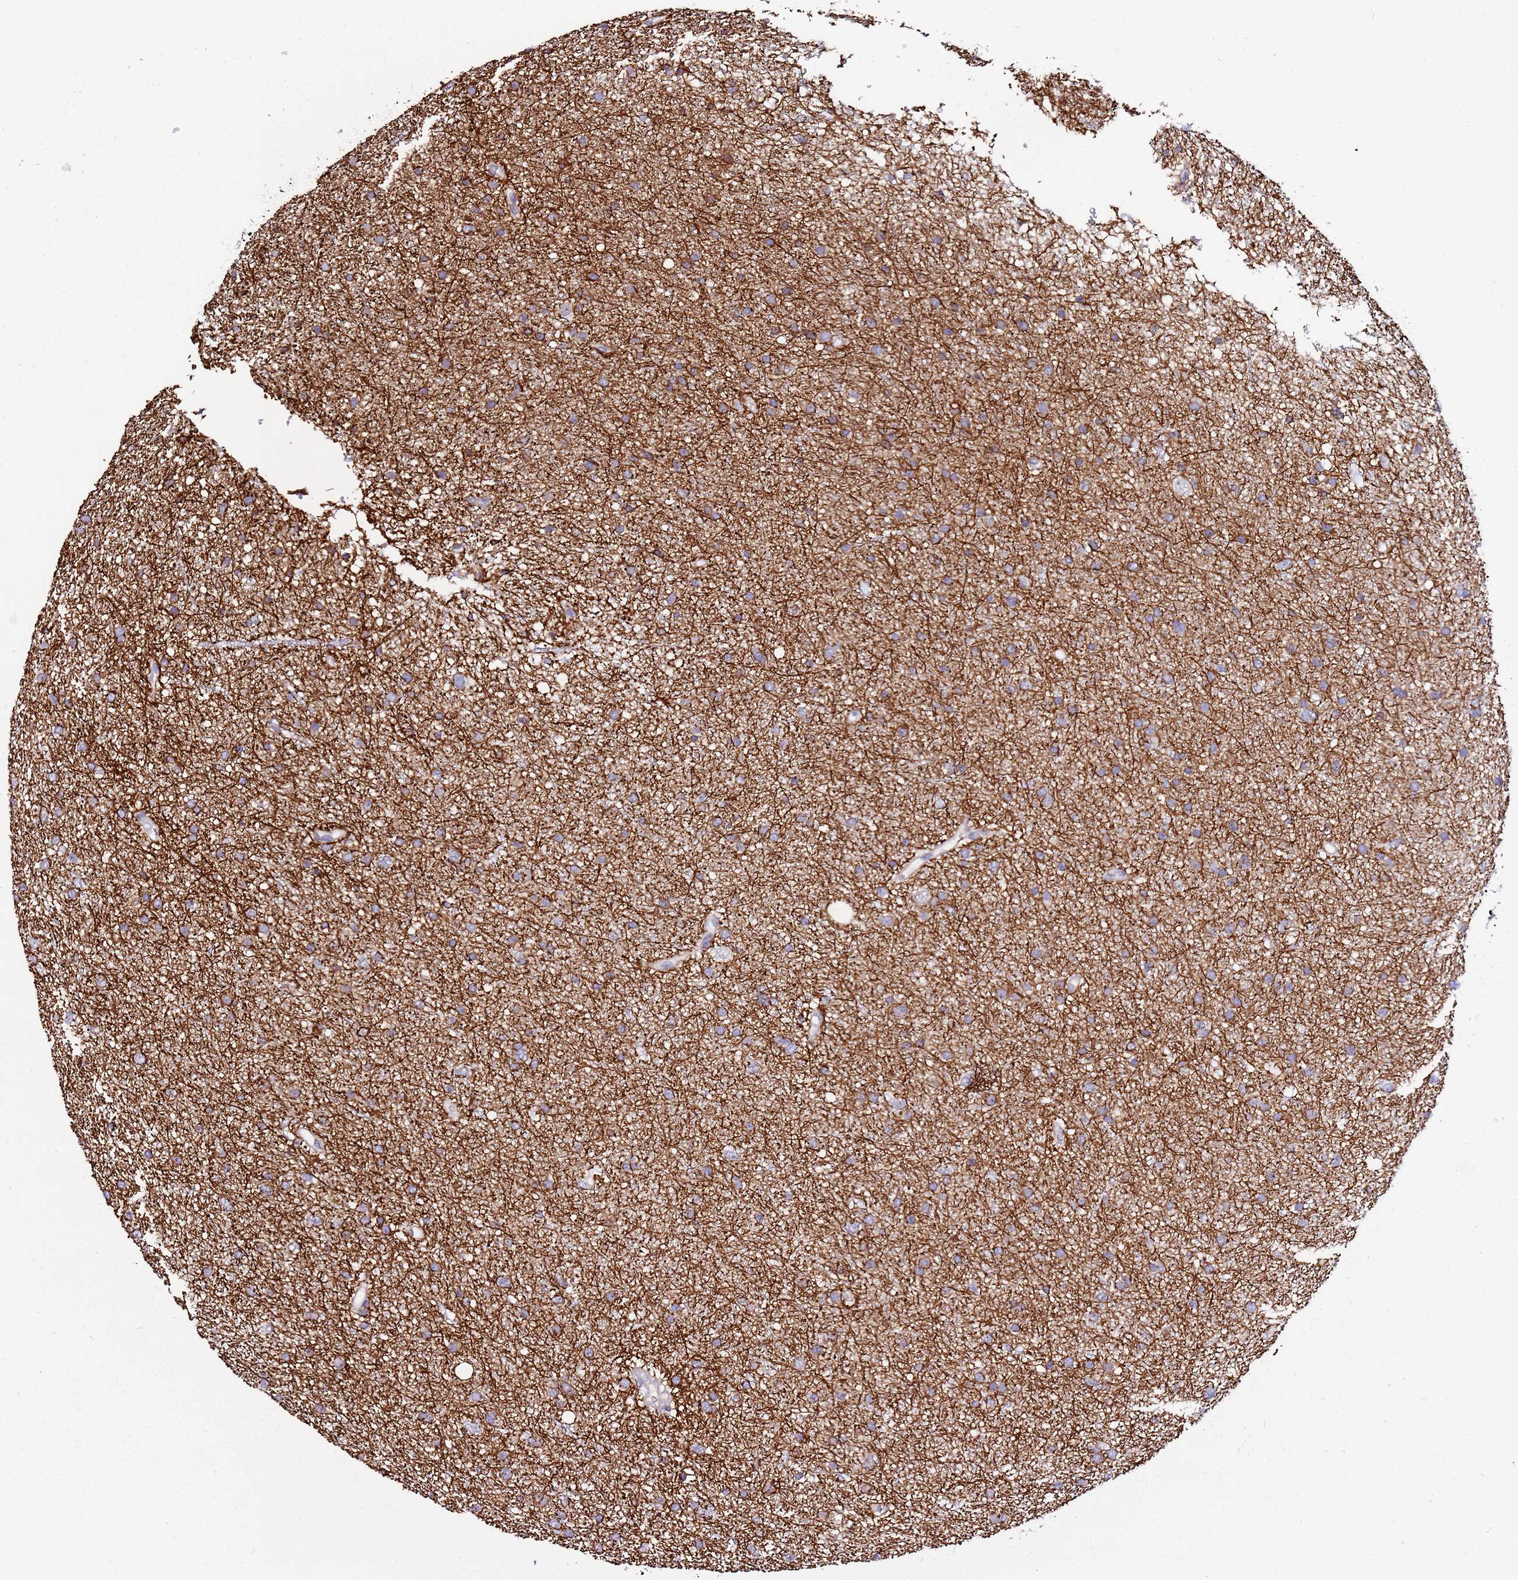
{"staining": {"intensity": "weak", "quantity": "25%-75%", "location": "cytoplasmic/membranous"}, "tissue": "glioma", "cell_type": "Tumor cells", "image_type": "cancer", "snomed": [{"axis": "morphology", "description": "Glioma, malignant, Low grade"}, {"axis": "topography", "description": "Cerebral cortex"}], "caption": "A photomicrograph showing weak cytoplasmic/membranous expression in approximately 25%-75% of tumor cells in glioma, as visualized by brown immunohistochemical staining.", "gene": "SRRM5", "patient": {"sex": "female", "age": 39}}